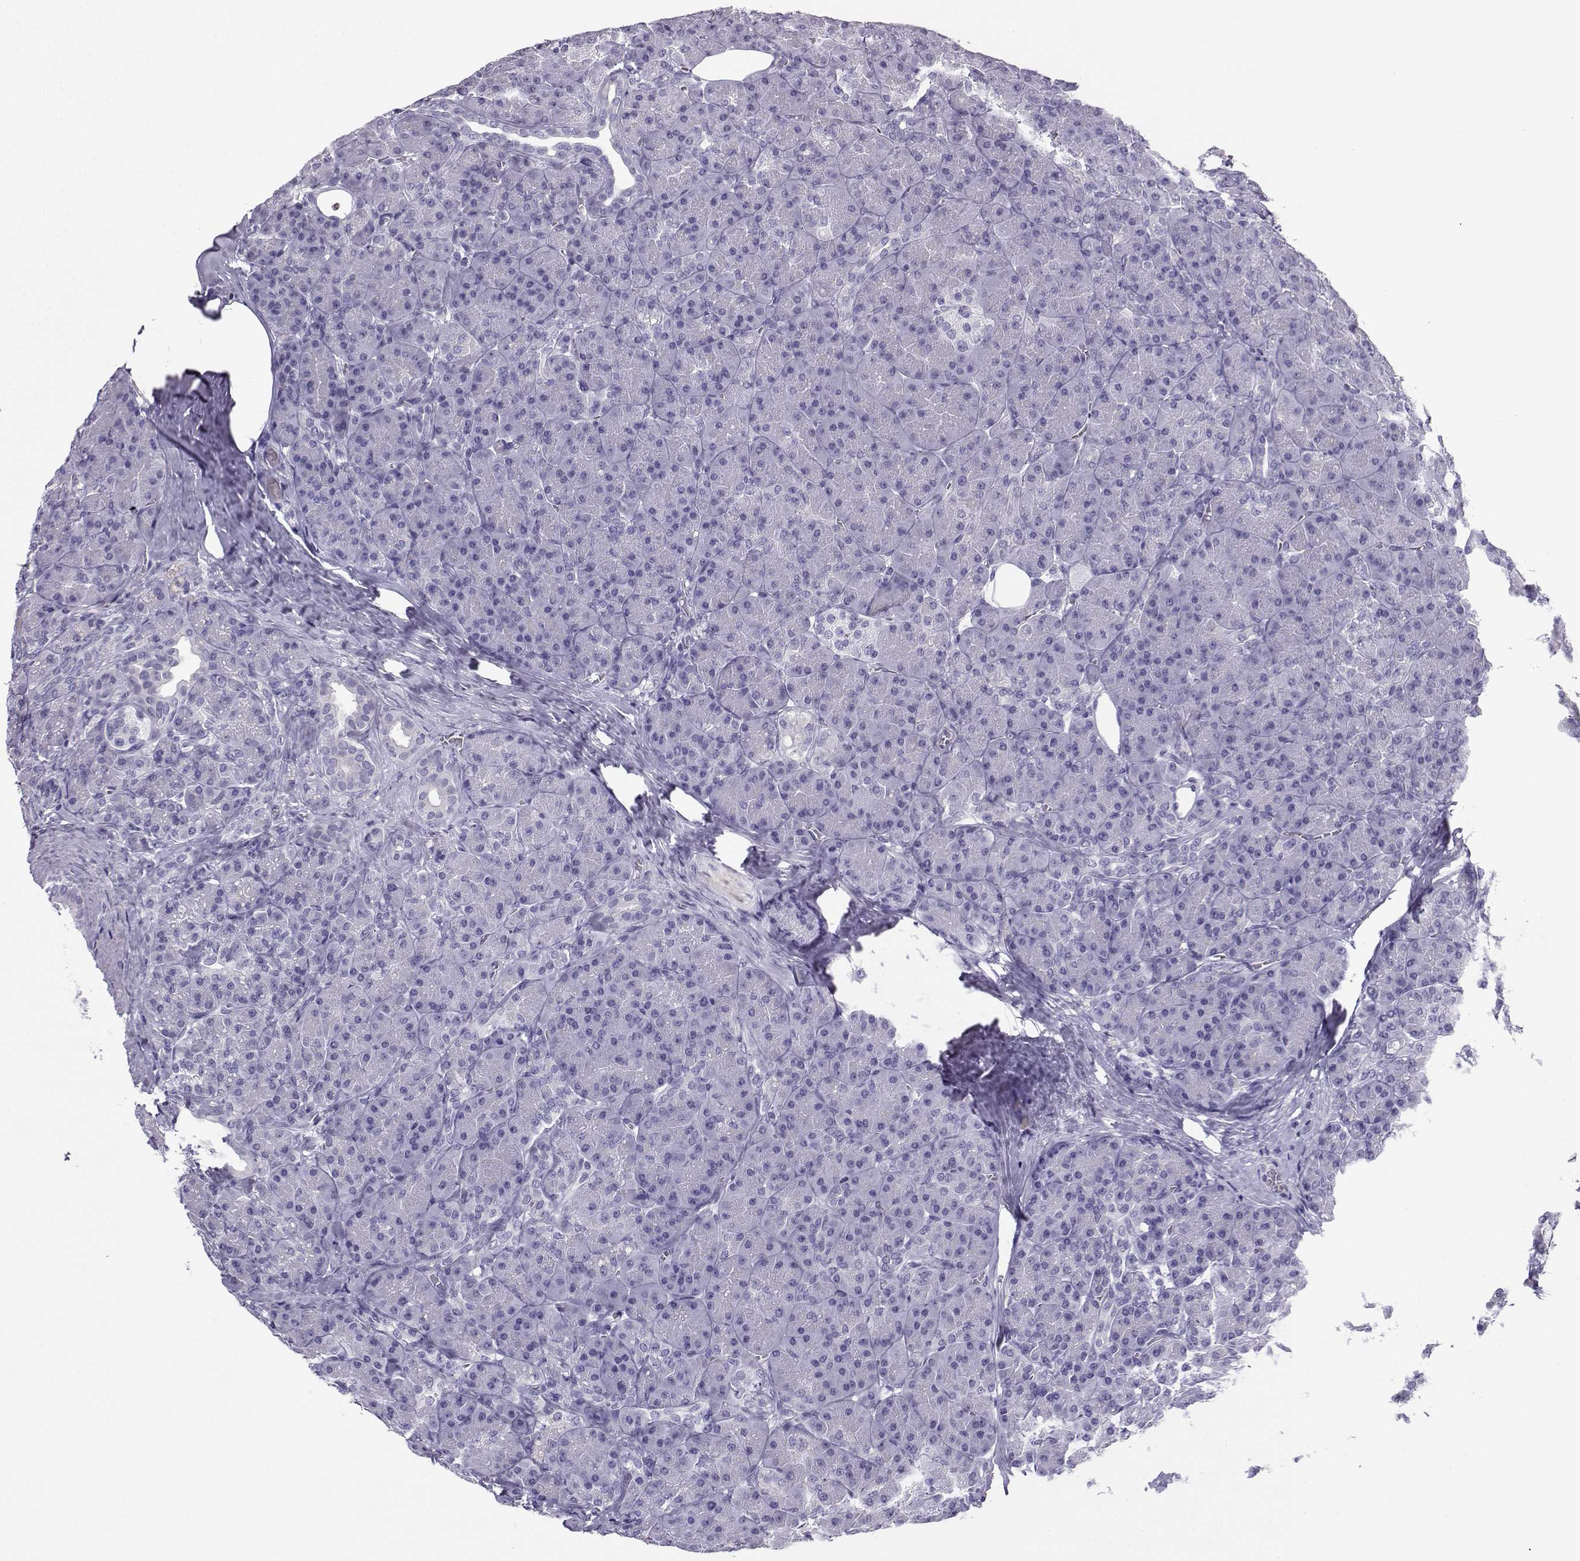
{"staining": {"intensity": "negative", "quantity": "none", "location": "none"}, "tissue": "pancreas", "cell_type": "Exocrine glandular cells", "image_type": "normal", "snomed": [{"axis": "morphology", "description": "Normal tissue, NOS"}, {"axis": "topography", "description": "Pancreas"}], "caption": "Human pancreas stained for a protein using IHC demonstrates no expression in exocrine glandular cells.", "gene": "NEFL", "patient": {"sex": "male", "age": 57}}